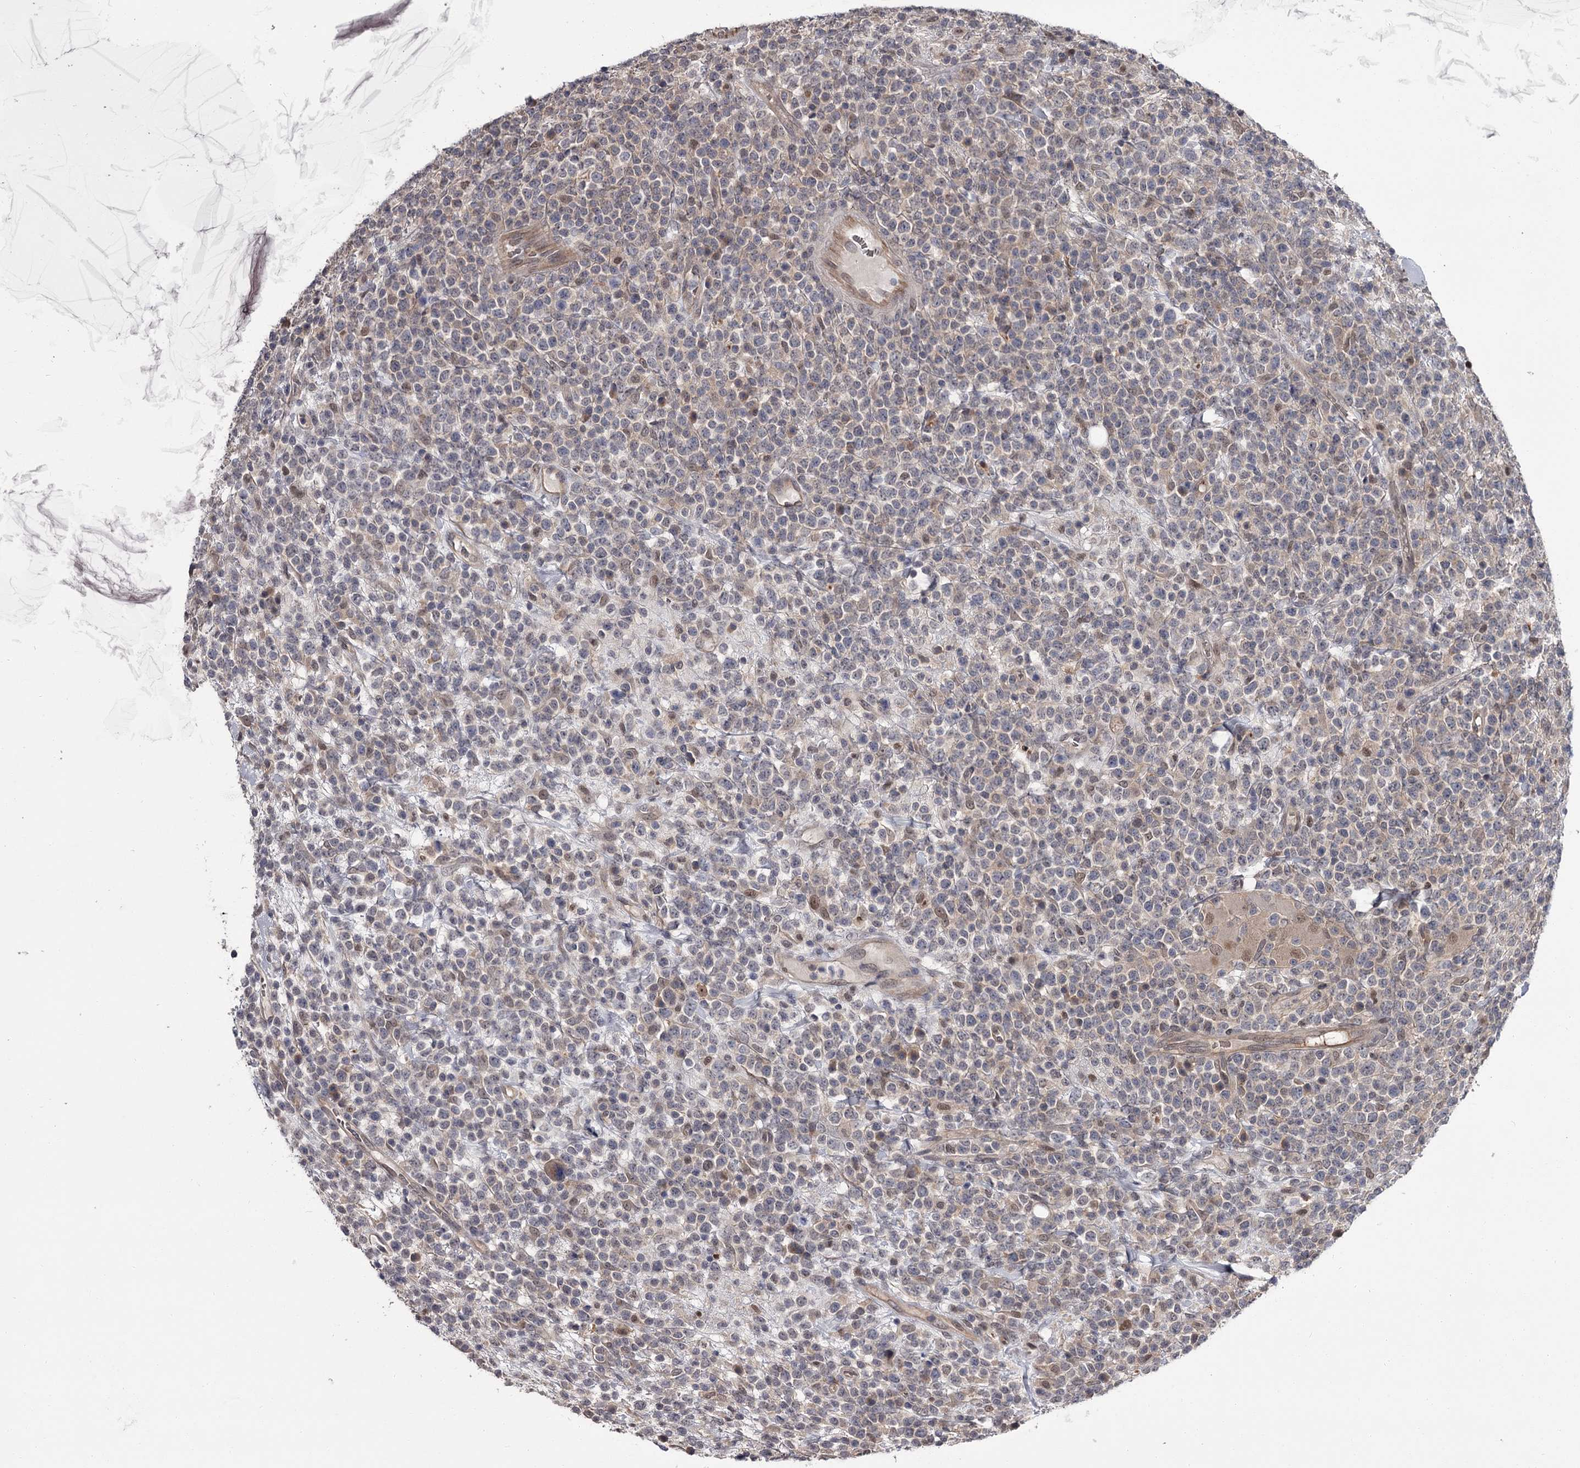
{"staining": {"intensity": "negative", "quantity": "none", "location": "none"}, "tissue": "lymphoma", "cell_type": "Tumor cells", "image_type": "cancer", "snomed": [{"axis": "morphology", "description": "Malignant lymphoma, non-Hodgkin's type, High grade"}, {"axis": "topography", "description": "Colon"}], "caption": "Immunohistochemistry (IHC) of human lymphoma shows no positivity in tumor cells. The staining was performed using DAB (3,3'-diaminobenzidine) to visualize the protein expression in brown, while the nuclei were stained in blue with hematoxylin (Magnification: 20x).", "gene": "DAO", "patient": {"sex": "female", "age": 53}}